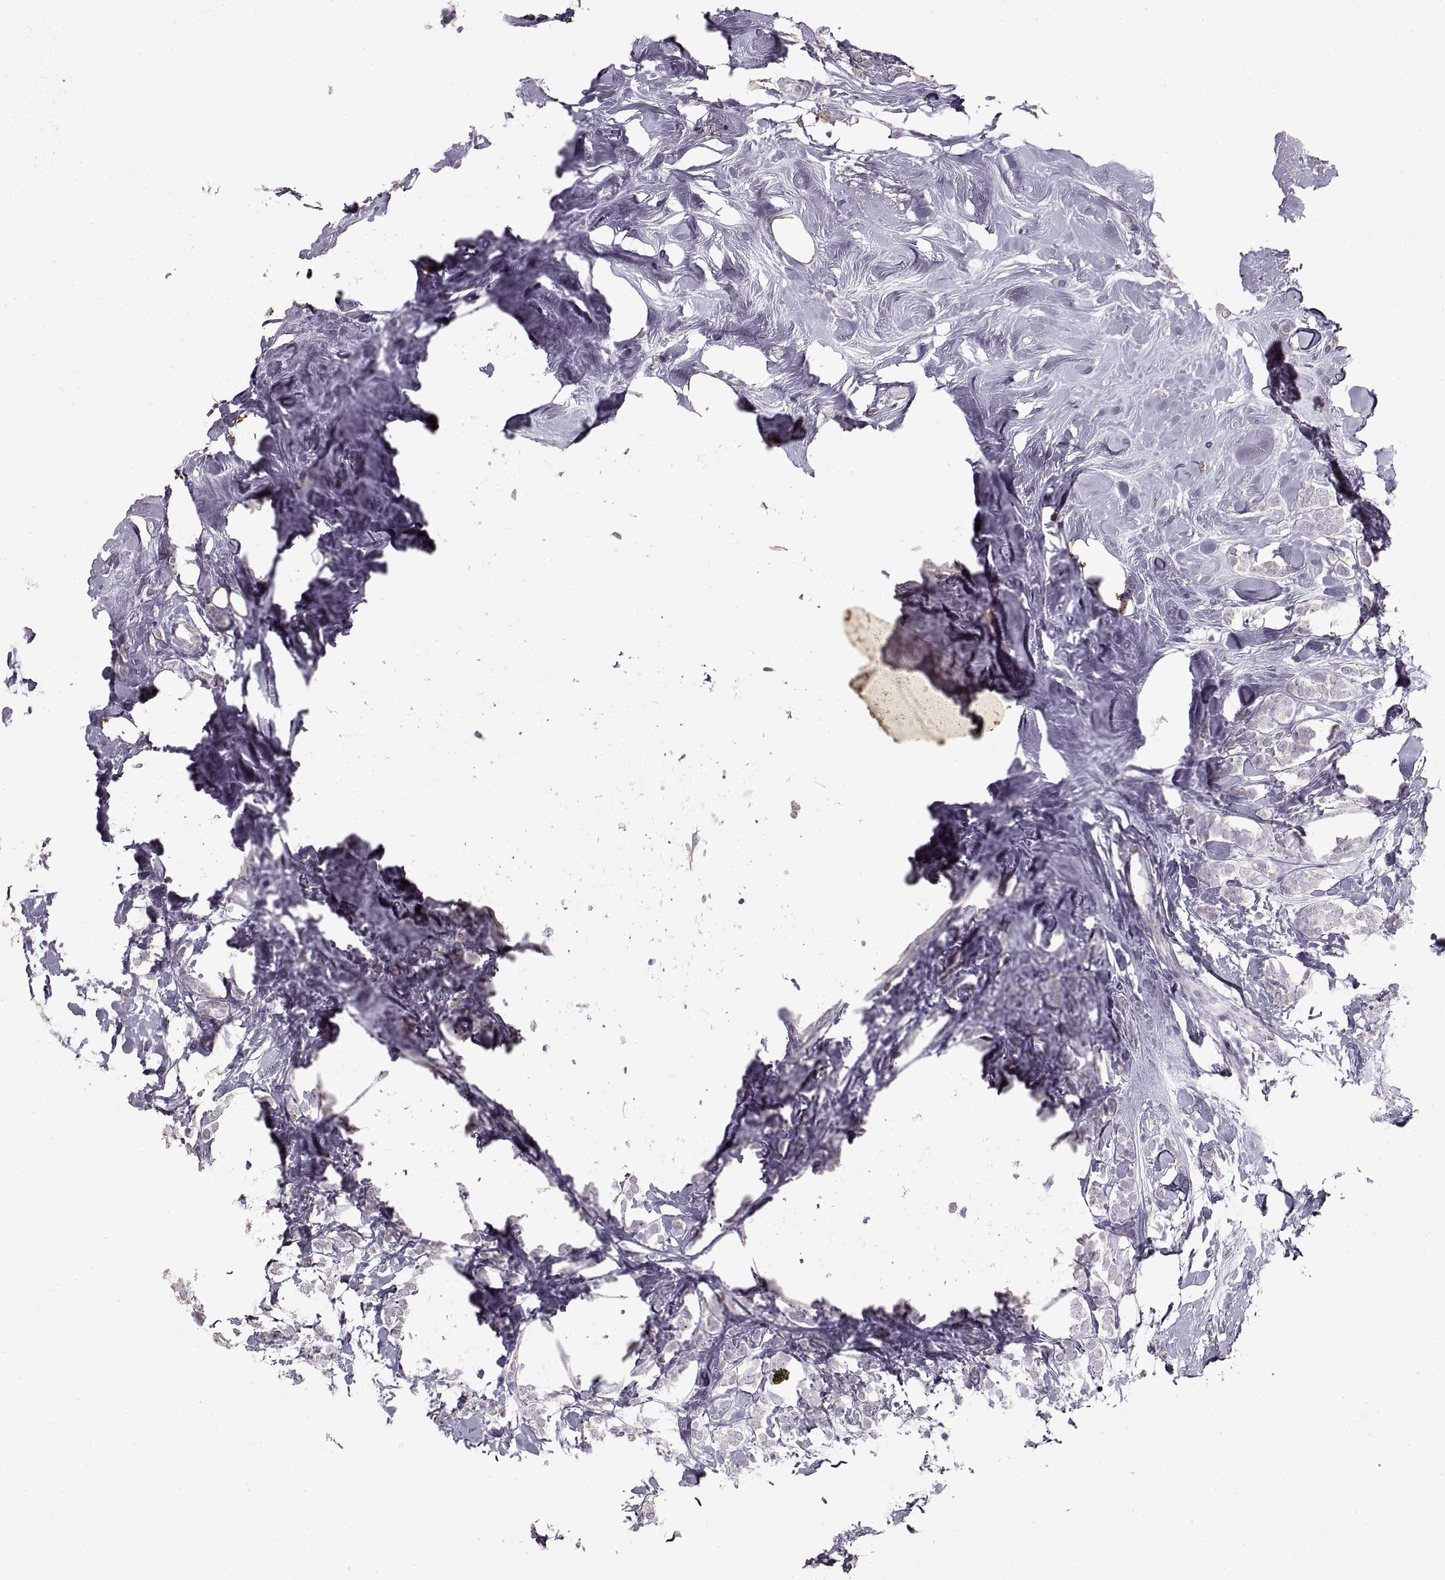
{"staining": {"intensity": "negative", "quantity": "none", "location": "none"}, "tissue": "breast cancer", "cell_type": "Tumor cells", "image_type": "cancer", "snomed": [{"axis": "morphology", "description": "Lobular carcinoma"}, {"axis": "topography", "description": "Breast"}], "caption": "High magnification brightfield microscopy of breast lobular carcinoma stained with DAB (brown) and counterstained with hematoxylin (blue): tumor cells show no significant positivity.", "gene": "ZP3", "patient": {"sex": "female", "age": 49}}